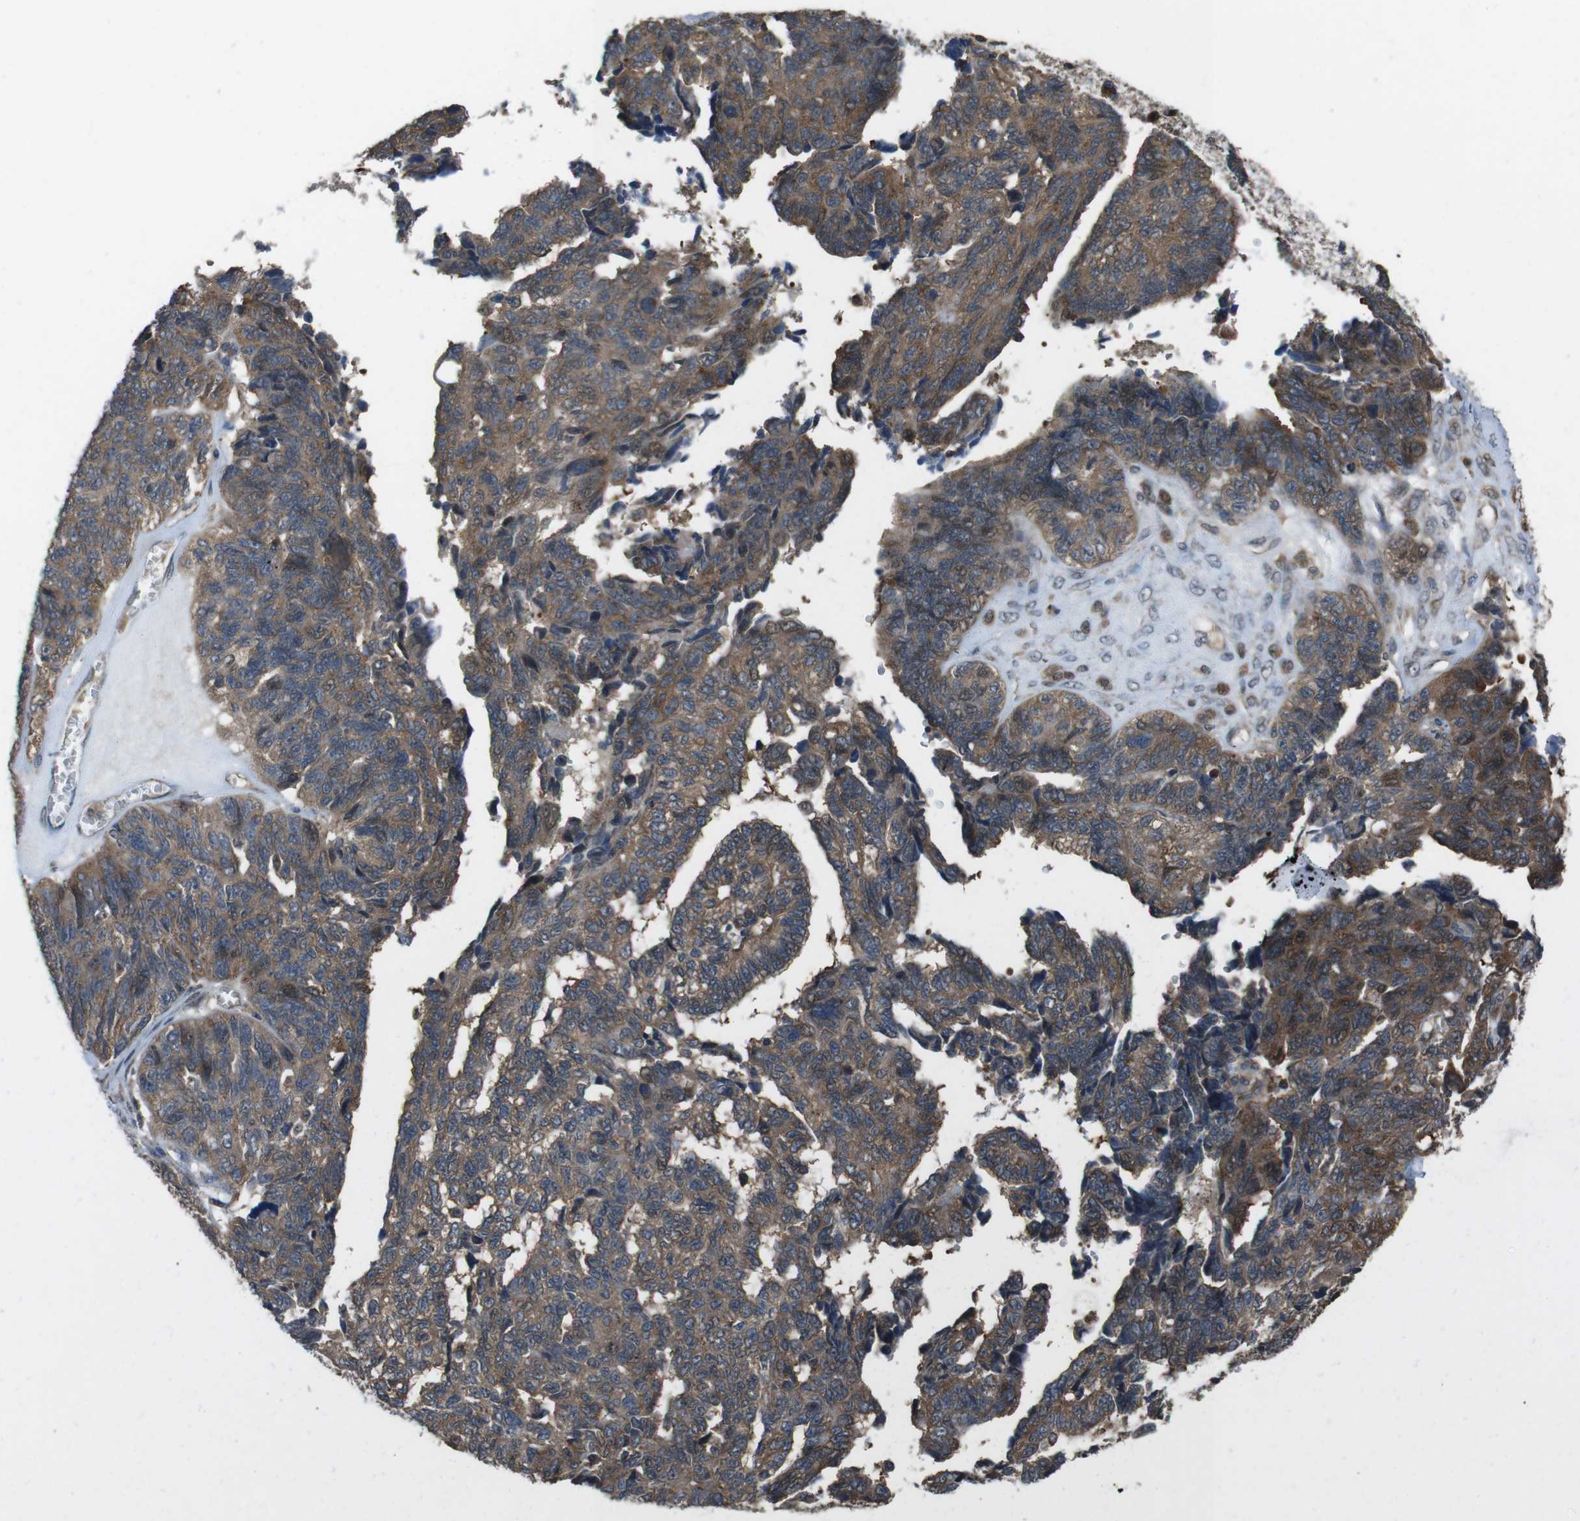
{"staining": {"intensity": "moderate", "quantity": ">75%", "location": "cytoplasmic/membranous"}, "tissue": "ovarian cancer", "cell_type": "Tumor cells", "image_type": "cancer", "snomed": [{"axis": "morphology", "description": "Cystadenocarcinoma, serous, NOS"}, {"axis": "topography", "description": "Ovary"}], "caption": "A brown stain highlights moderate cytoplasmic/membranous expression of a protein in serous cystadenocarcinoma (ovarian) tumor cells. (DAB IHC, brown staining for protein, blue staining for nuclei).", "gene": "SLC22A23", "patient": {"sex": "female", "age": 79}}